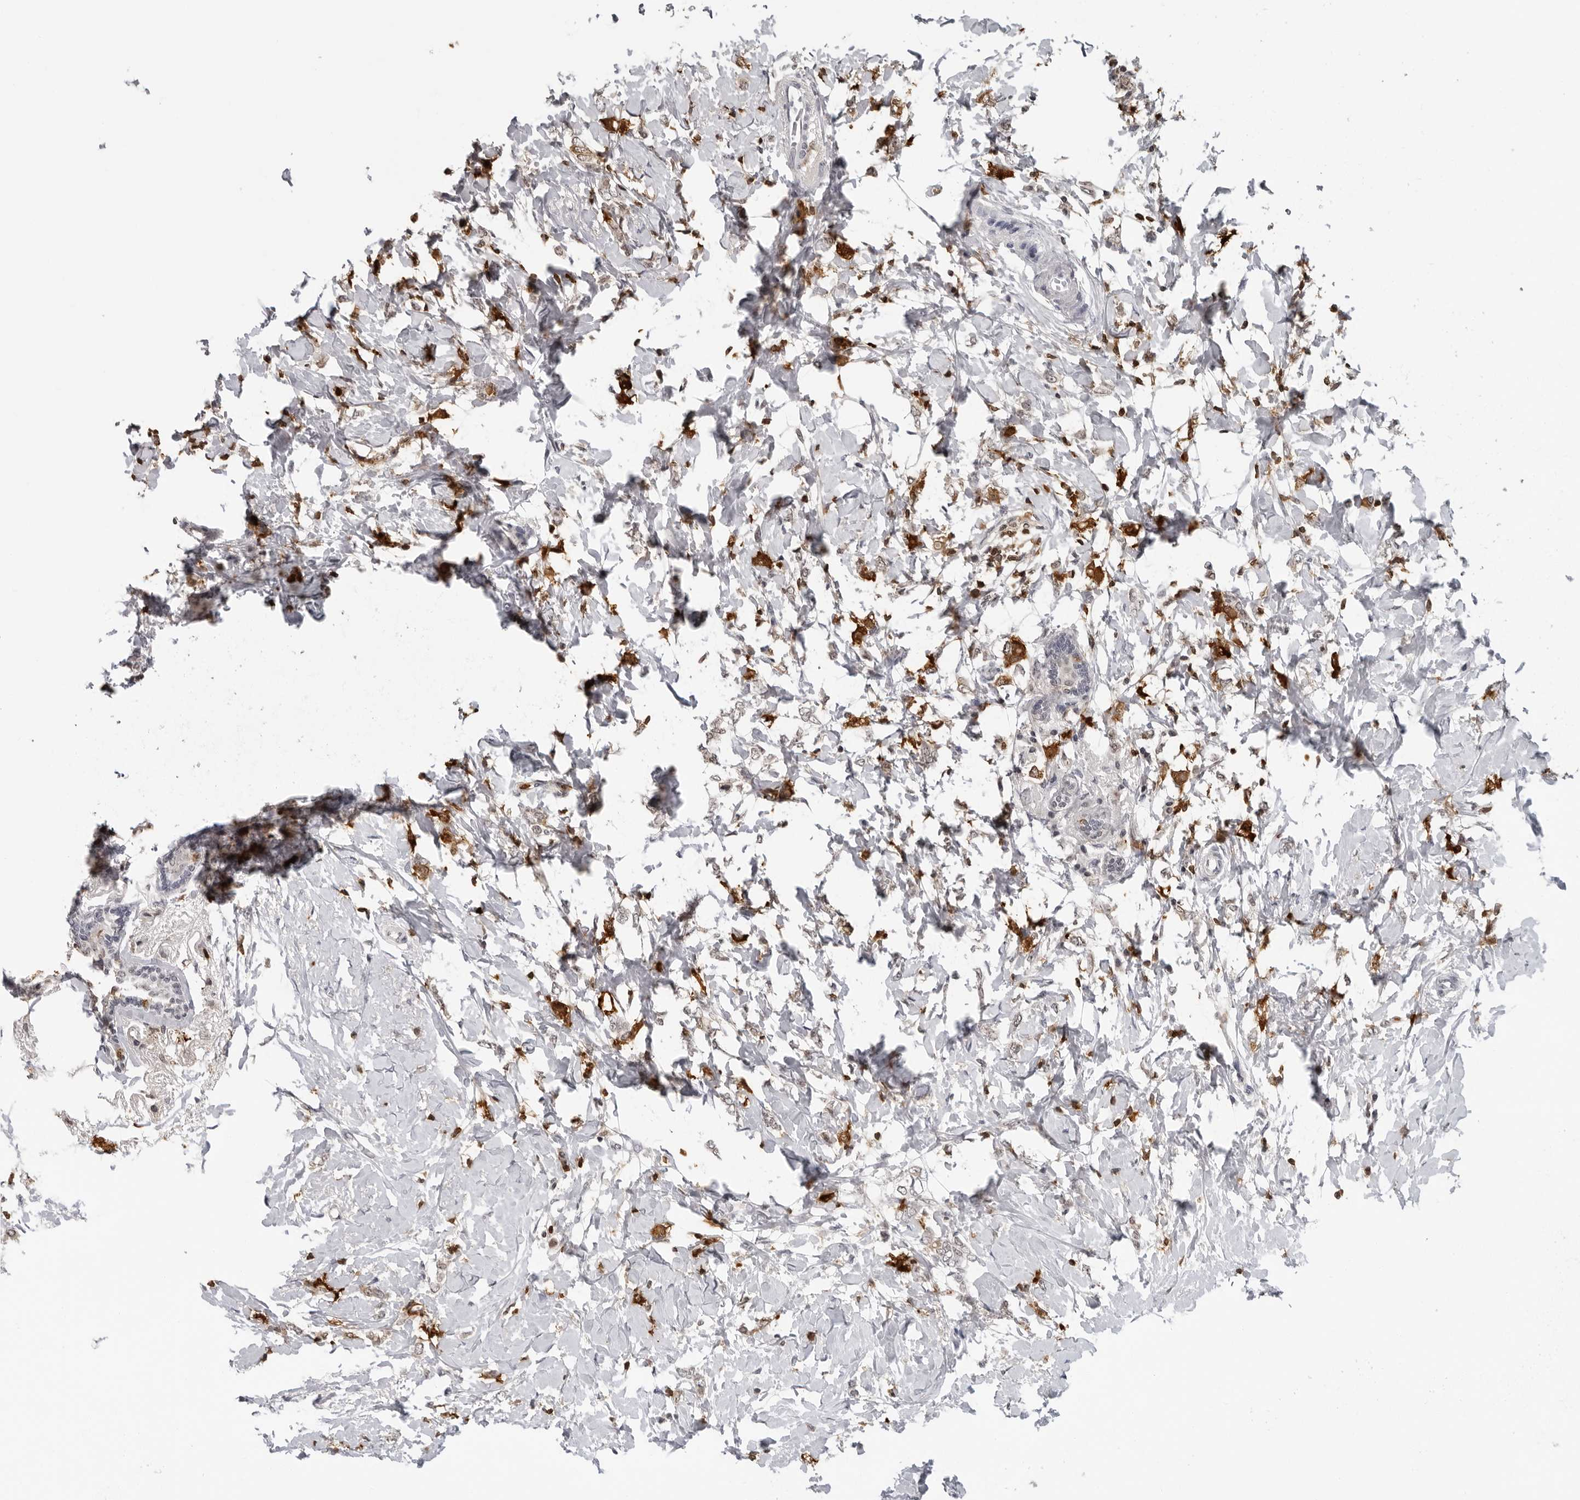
{"staining": {"intensity": "moderate", "quantity": ">75%", "location": "cytoplasmic/membranous"}, "tissue": "breast cancer", "cell_type": "Tumor cells", "image_type": "cancer", "snomed": [{"axis": "morphology", "description": "Normal tissue, NOS"}, {"axis": "morphology", "description": "Lobular carcinoma"}, {"axis": "topography", "description": "Breast"}], "caption": "Tumor cells exhibit moderate cytoplasmic/membranous expression in about >75% of cells in breast cancer (lobular carcinoma).", "gene": "HSPH1", "patient": {"sex": "female", "age": 47}}